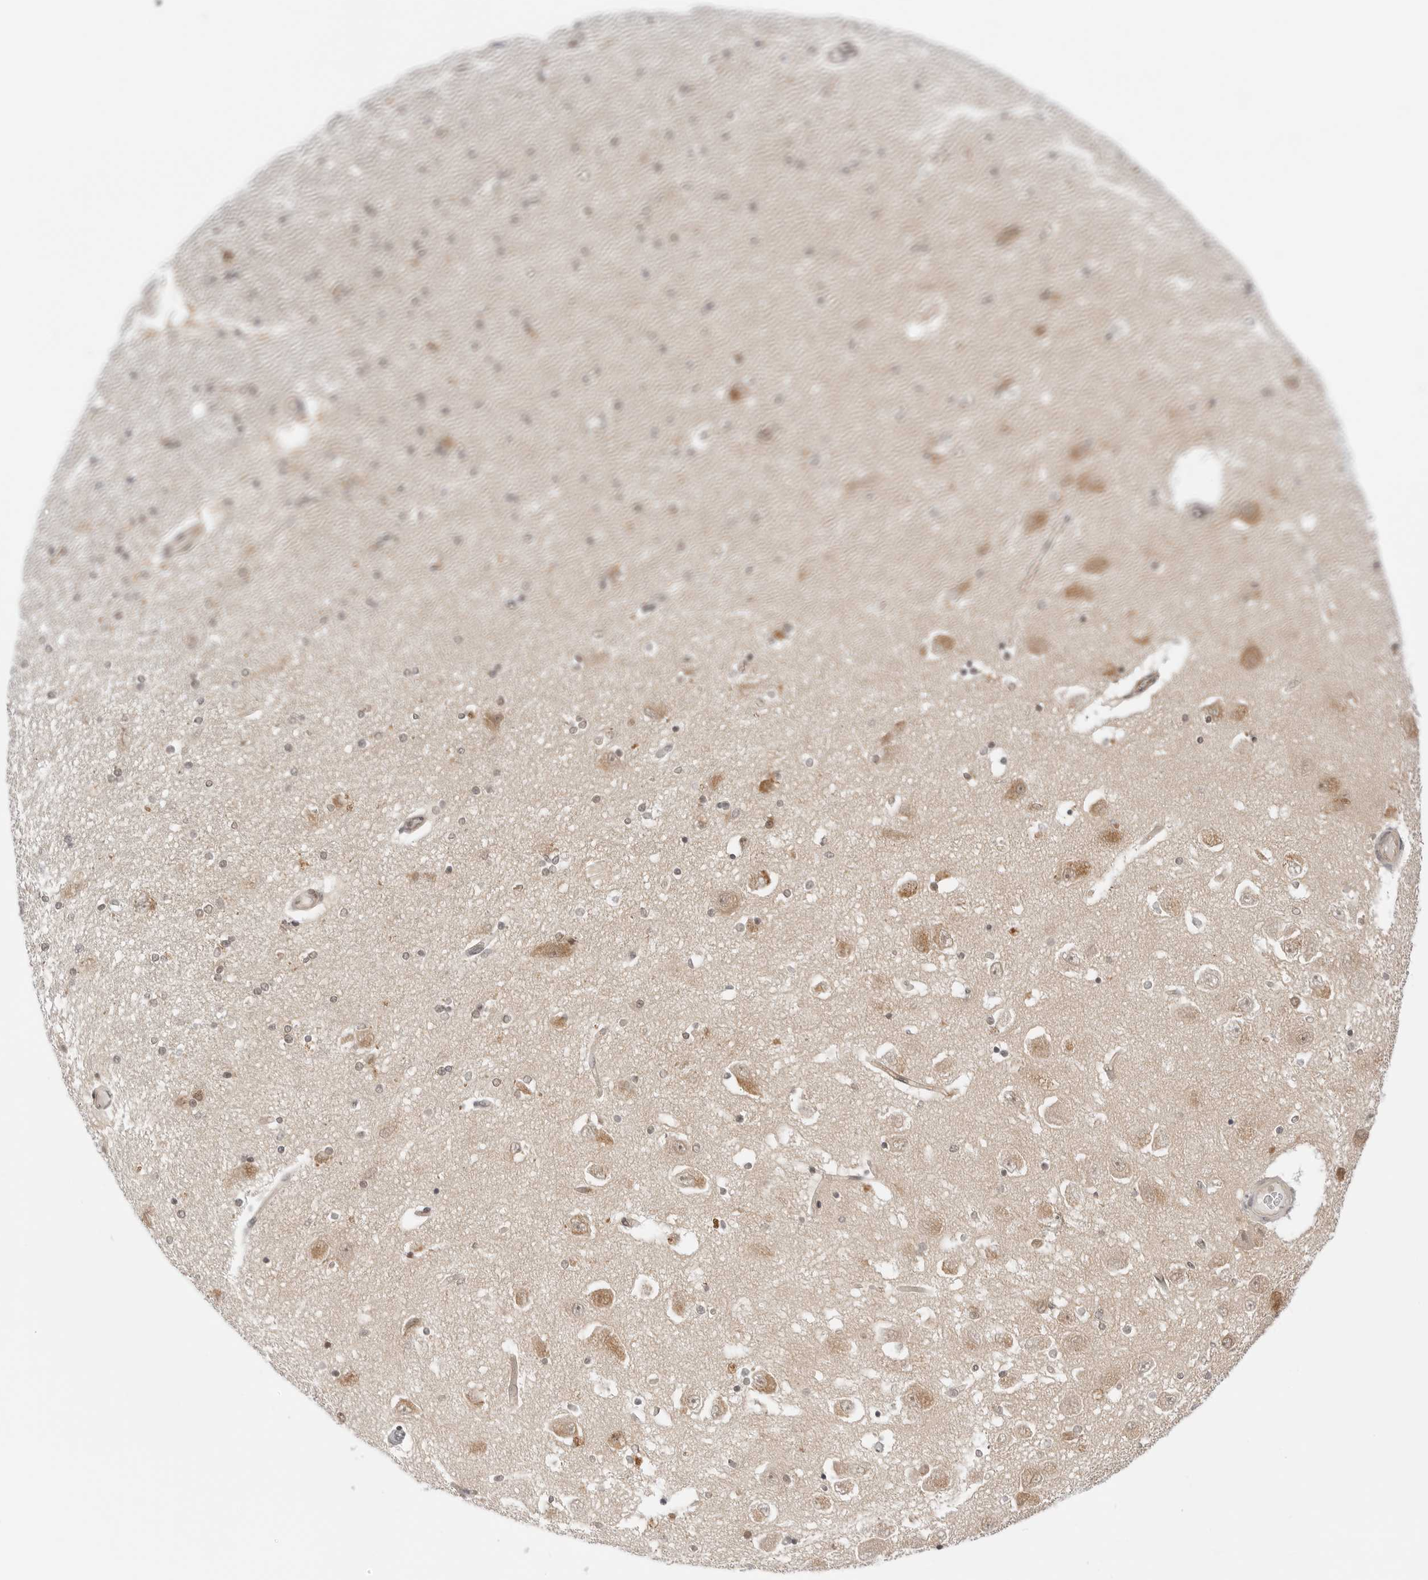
{"staining": {"intensity": "weak", "quantity": "<25%", "location": "cytoplasmic/membranous,nuclear"}, "tissue": "hippocampus", "cell_type": "Glial cells", "image_type": "normal", "snomed": [{"axis": "morphology", "description": "Normal tissue, NOS"}, {"axis": "topography", "description": "Hippocampus"}], "caption": "Immunohistochemistry image of benign hippocampus stained for a protein (brown), which demonstrates no positivity in glial cells.", "gene": "NUDC", "patient": {"sex": "female", "age": 54}}